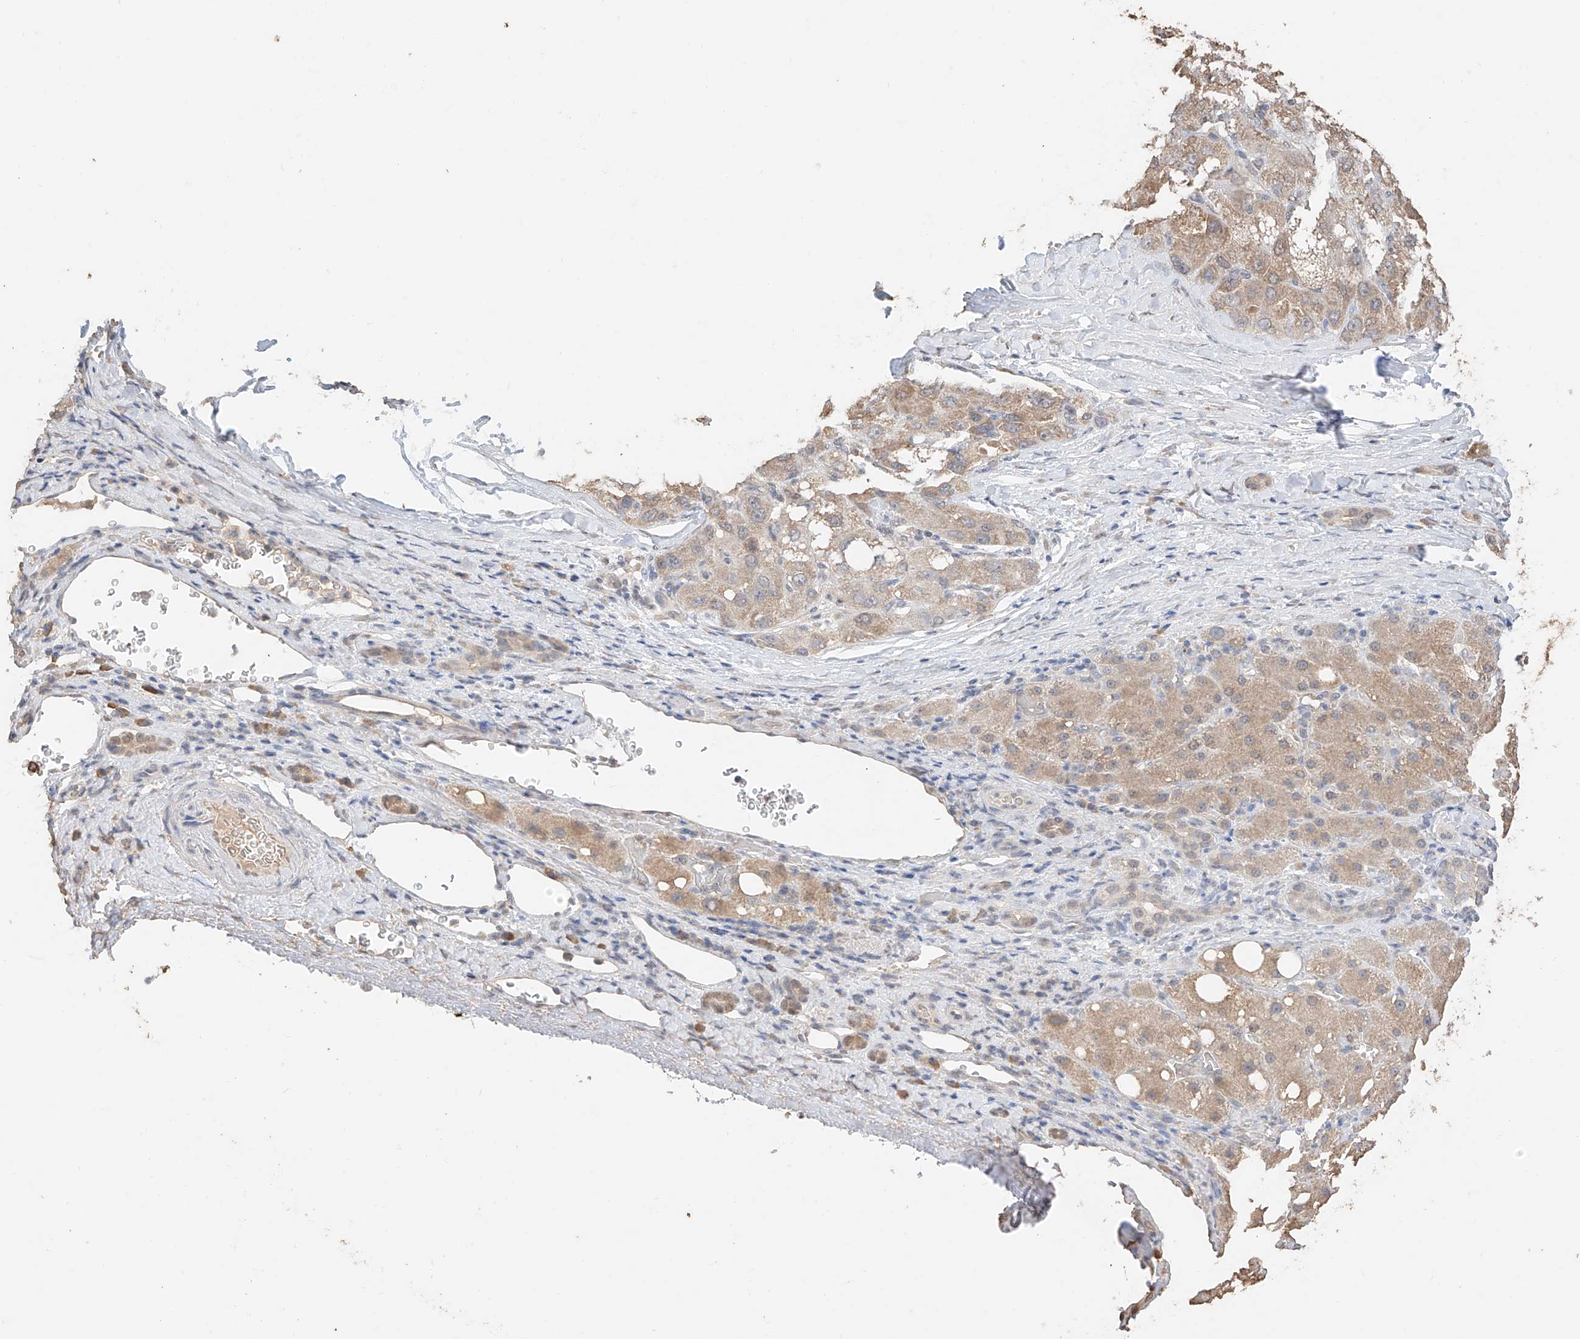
{"staining": {"intensity": "moderate", "quantity": "25%-75%", "location": "cytoplasmic/membranous"}, "tissue": "liver cancer", "cell_type": "Tumor cells", "image_type": "cancer", "snomed": [{"axis": "morphology", "description": "Carcinoma, Hepatocellular, NOS"}, {"axis": "topography", "description": "Liver"}], "caption": "Brown immunohistochemical staining in human hepatocellular carcinoma (liver) shows moderate cytoplasmic/membranous expression in about 25%-75% of tumor cells.", "gene": "IL22RA2", "patient": {"sex": "male", "age": 80}}